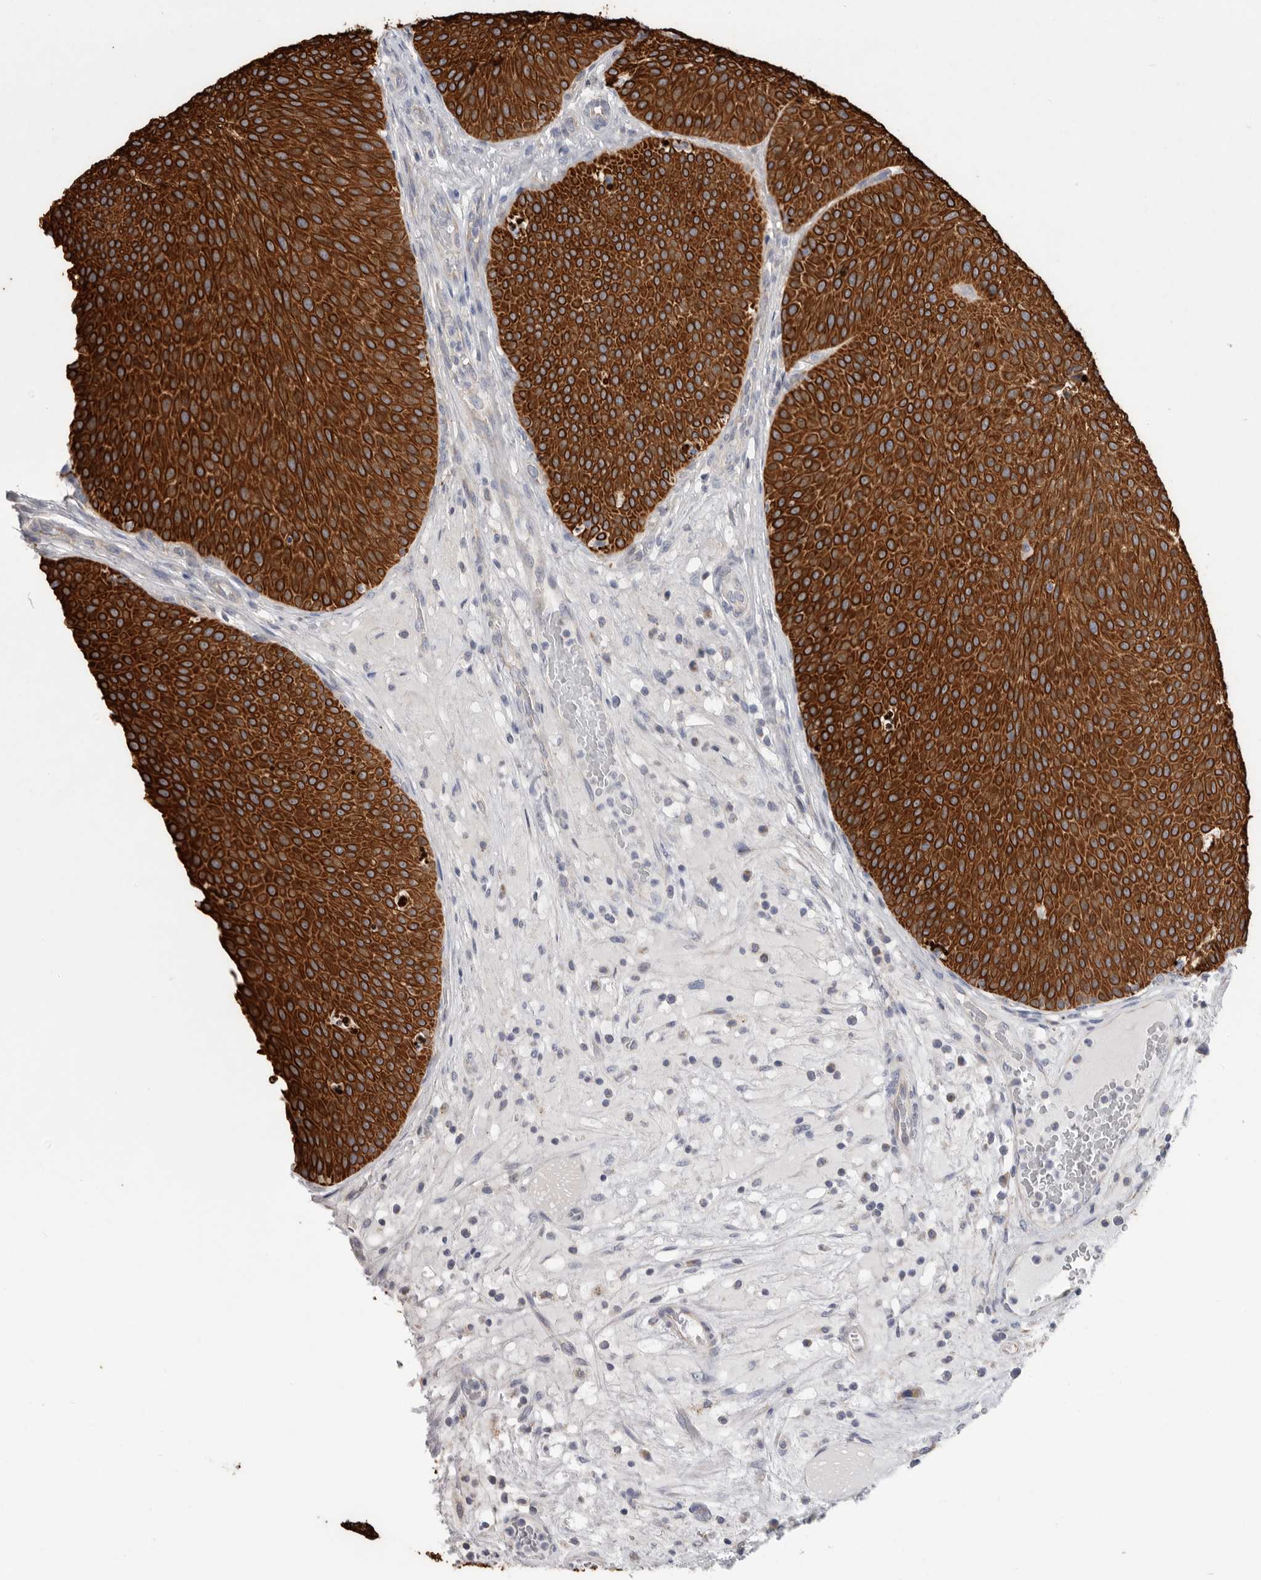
{"staining": {"intensity": "strong", "quantity": ">75%", "location": "cytoplasmic/membranous"}, "tissue": "urothelial cancer", "cell_type": "Tumor cells", "image_type": "cancer", "snomed": [{"axis": "morphology", "description": "Normal tissue, NOS"}, {"axis": "morphology", "description": "Urothelial carcinoma, Low grade"}, {"axis": "topography", "description": "Smooth muscle"}, {"axis": "topography", "description": "Urinary bladder"}], "caption": "Immunohistochemistry (IHC) photomicrograph of human urothelial carcinoma (low-grade) stained for a protein (brown), which exhibits high levels of strong cytoplasmic/membranous staining in approximately >75% of tumor cells.", "gene": "MTFR1L", "patient": {"sex": "male", "age": 60}}